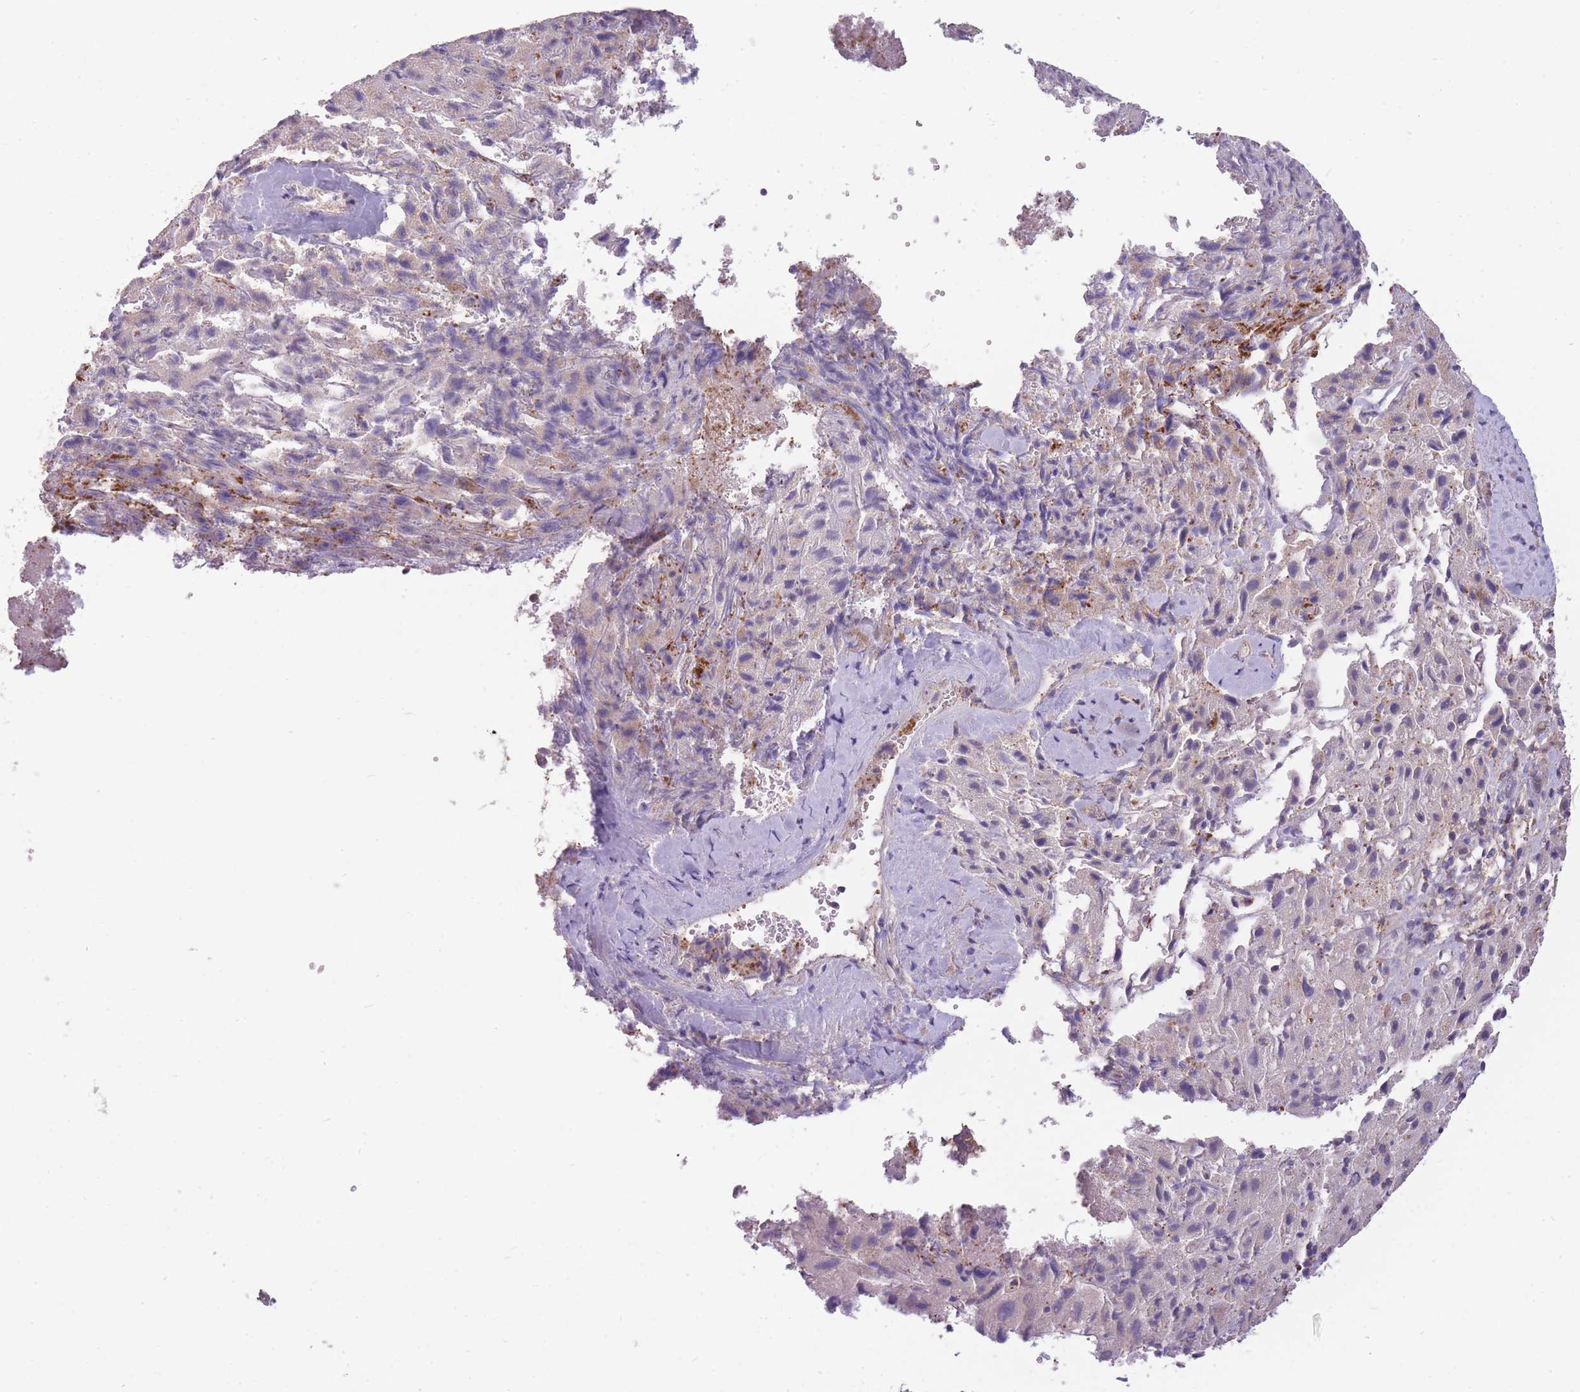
{"staining": {"intensity": "weak", "quantity": "25%-75%", "location": "cytoplasmic/membranous"}, "tissue": "liver cancer", "cell_type": "Tumor cells", "image_type": "cancer", "snomed": [{"axis": "morphology", "description": "Carcinoma, Hepatocellular, NOS"}, {"axis": "topography", "description": "Liver"}], "caption": "Immunohistochemical staining of hepatocellular carcinoma (liver) exhibits weak cytoplasmic/membranous protein staining in about 25%-75% of tumor cells.", "gene": "PFDN6", "patient": {"sex": "female", "age": 58}}